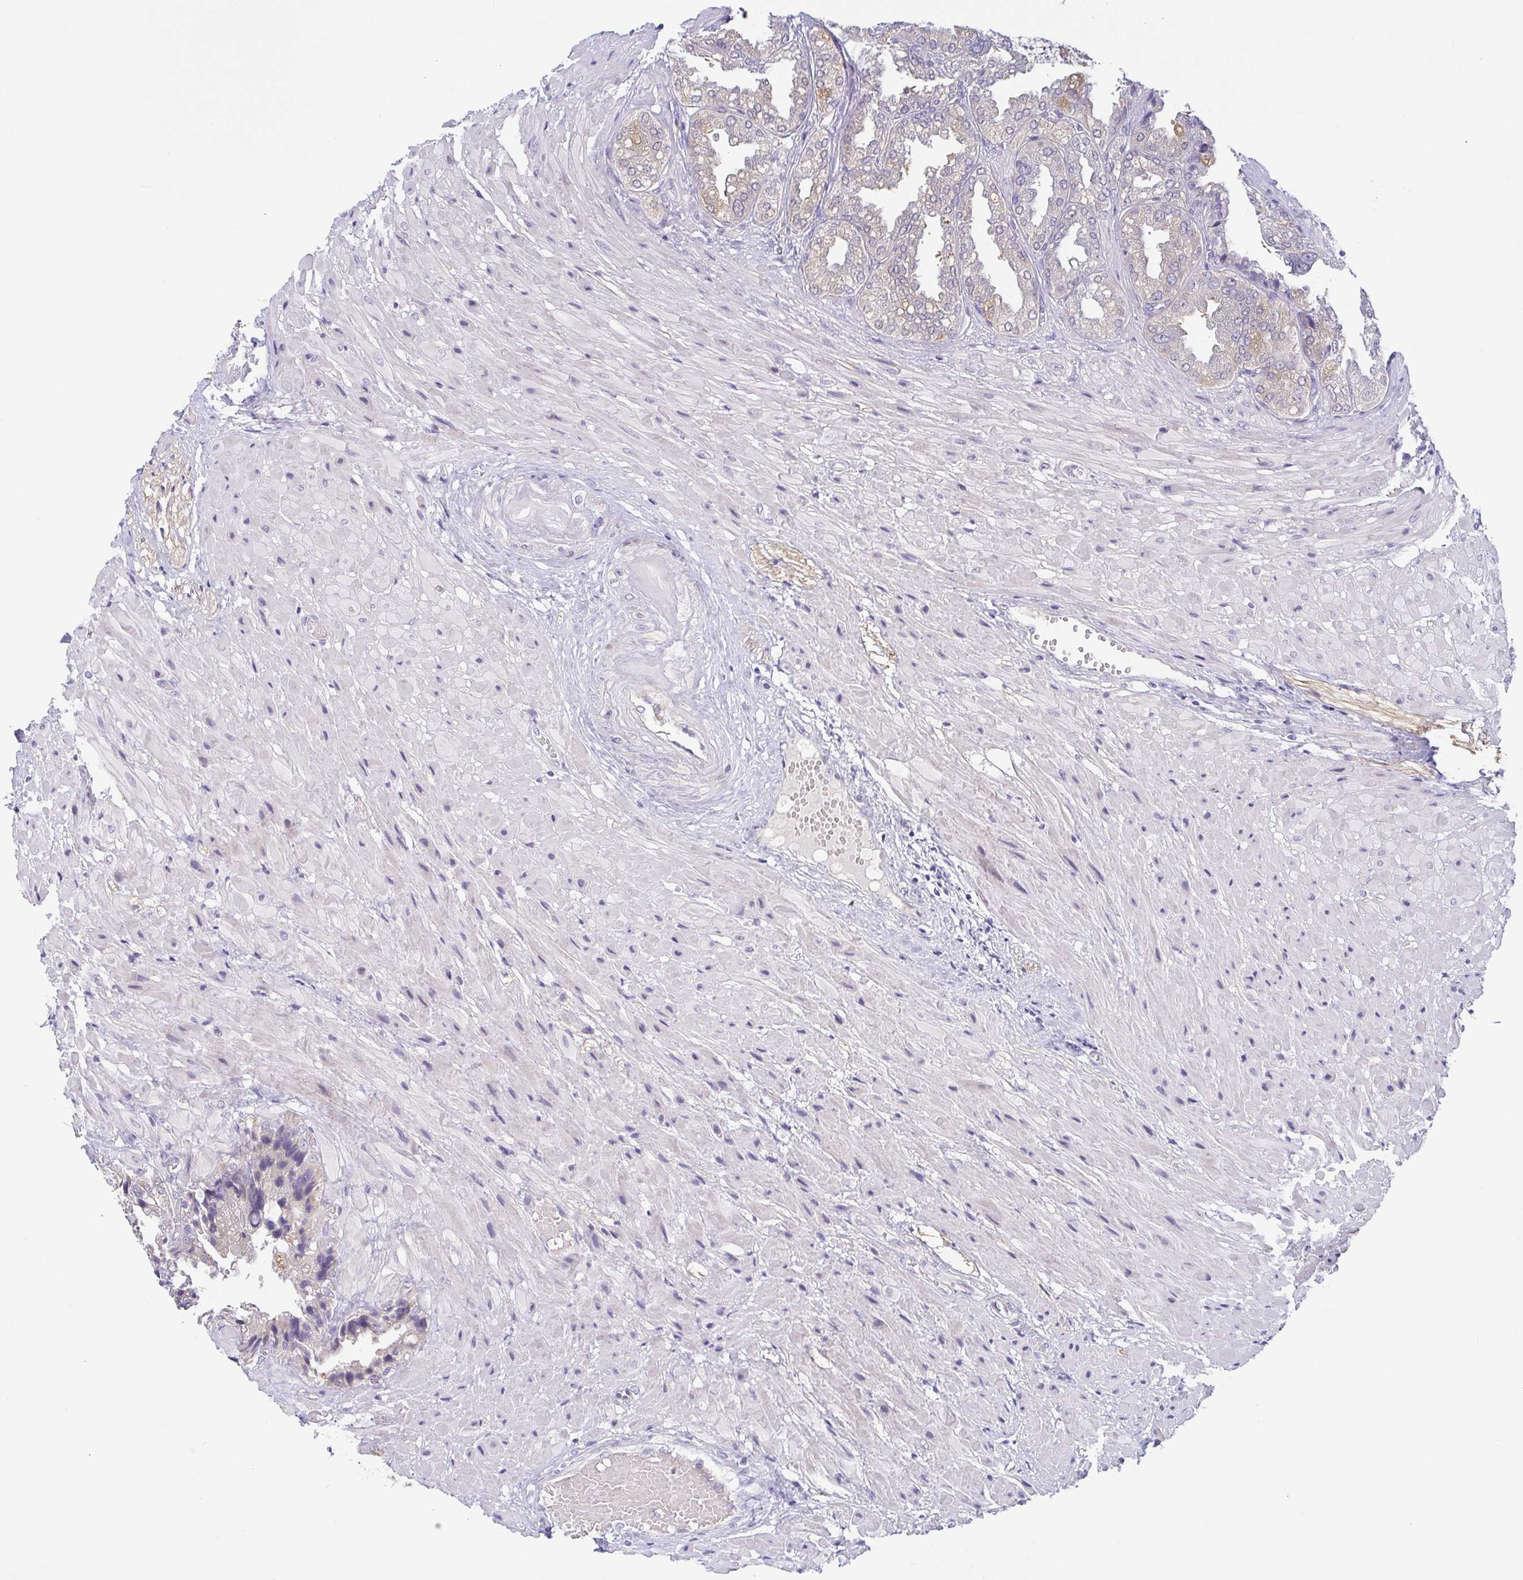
{"staining": {"intensity": "weak", "quantity": "<25%", "location": "cytoplasmic/membranous"}, "tissue": "seminal vesicle", "cell_type": "Glandular cells", "image_type": "normal", "snomed": [{"axis": "morphology", "description": "Normal tissue, NOS"}, {"axis": "topography", "description": "Seminal veicle"}], "caption": "Immunohistochemistry histopathology image of normal seminal vesicle stained for a protein (brown), which exhibits no positivity in glandular cells. The staining was performed using DAB (3,3'-diaminobenzidine) to visualize the protein expression in brown, while the nuclei were stained in blue with hematoxylin (Magnification: 20x).", "gene": "BCL2L1", "patient": {"sex": "male", "age": 55}}